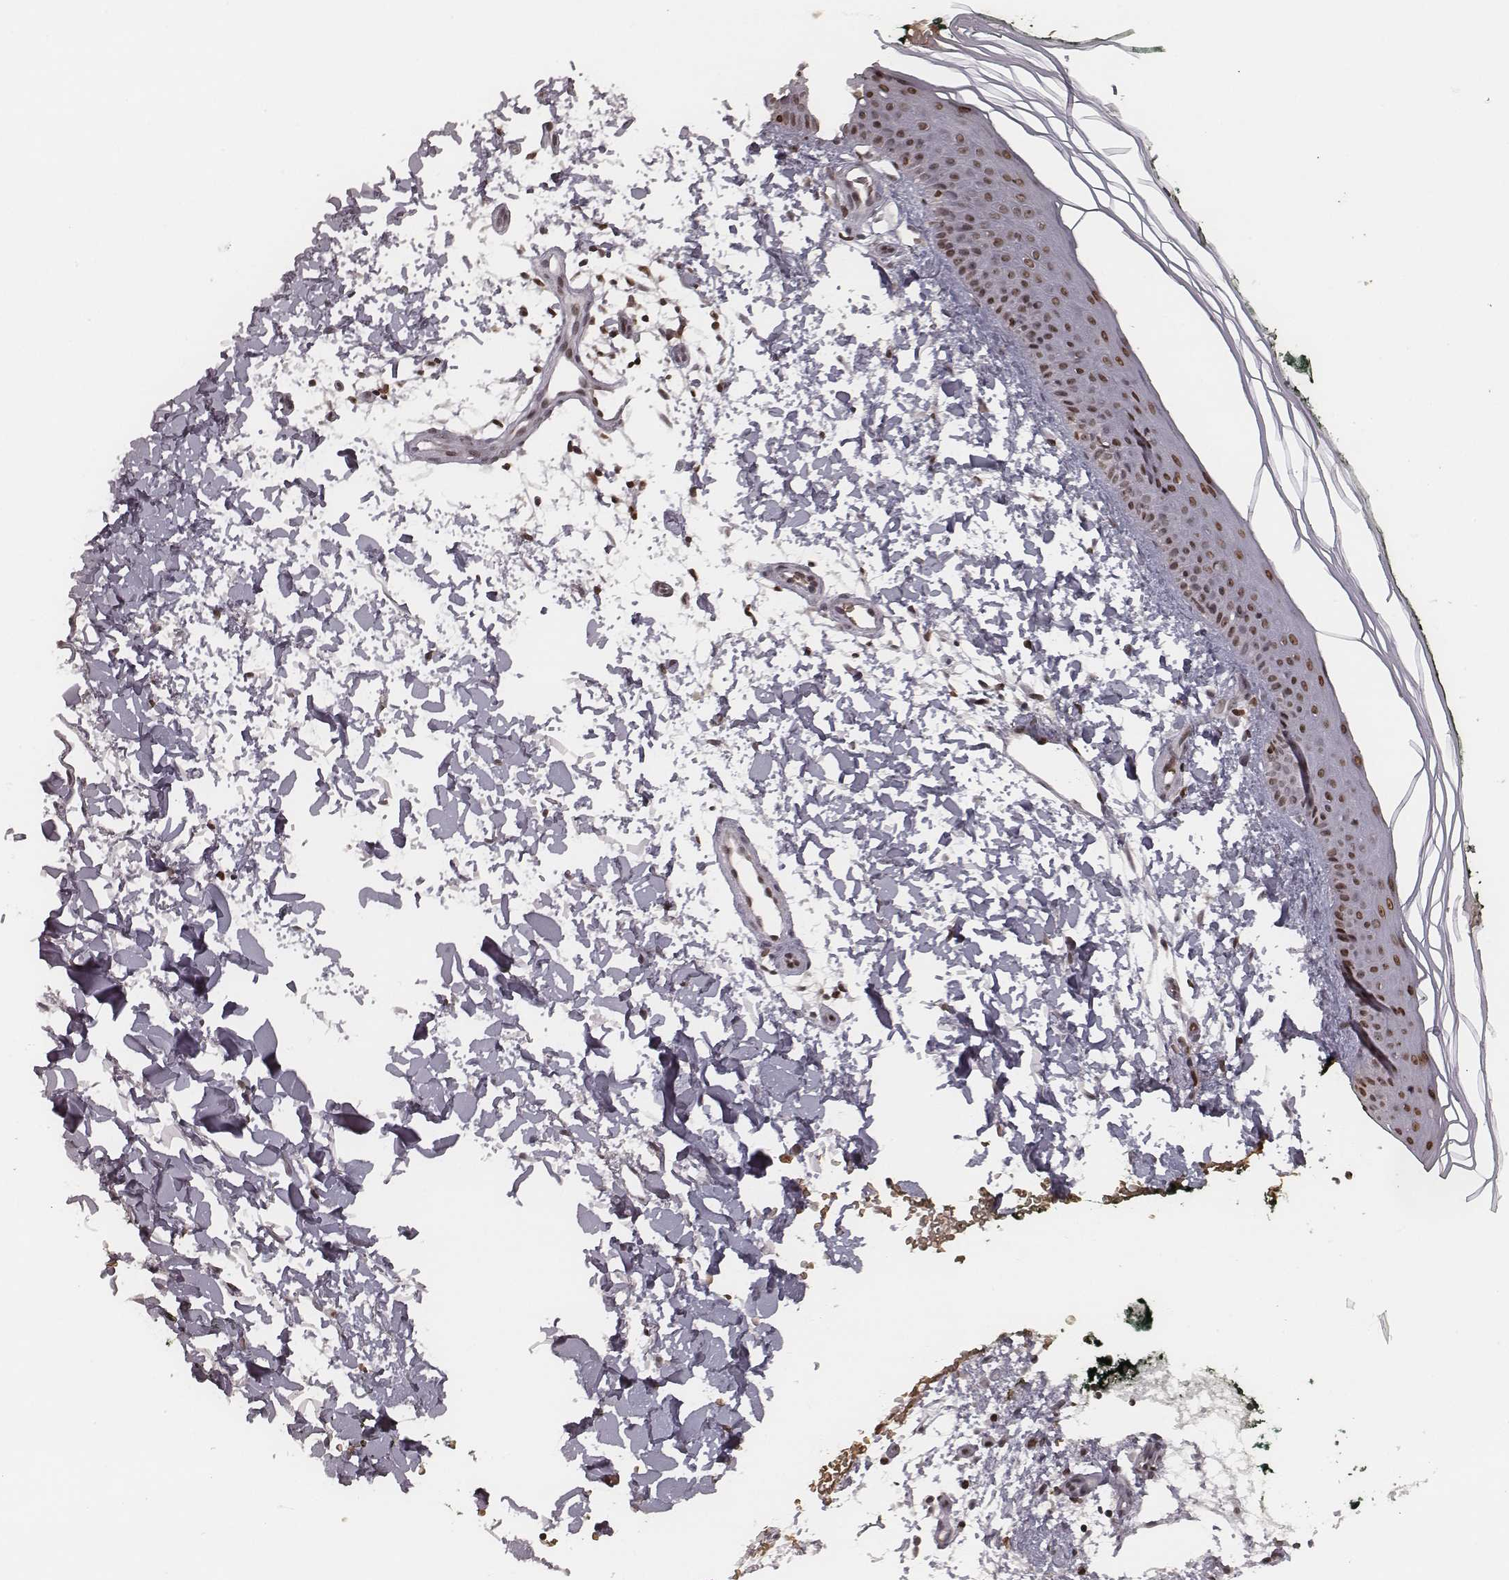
{"staining": {"intensity": "negative", "quantity": "none", "location": "none"}, "tissue": "skin", "cell_type": "Fibroblasts", "image_type": "normal", "snomed": [{"axis": "morphology", "description": "Normal tissue, NOS"}, {"axis": "topography", "description": "Skin"}], "caption": "Immunohistochemical staining of unremarkable human skin demonstrates no significant positivity in fibroblasts. (DAB IHC visualized using brightfield microscopy, high magnification).", "gene": "HMGA2", "patient": {"sex": "female", "age": 62}}